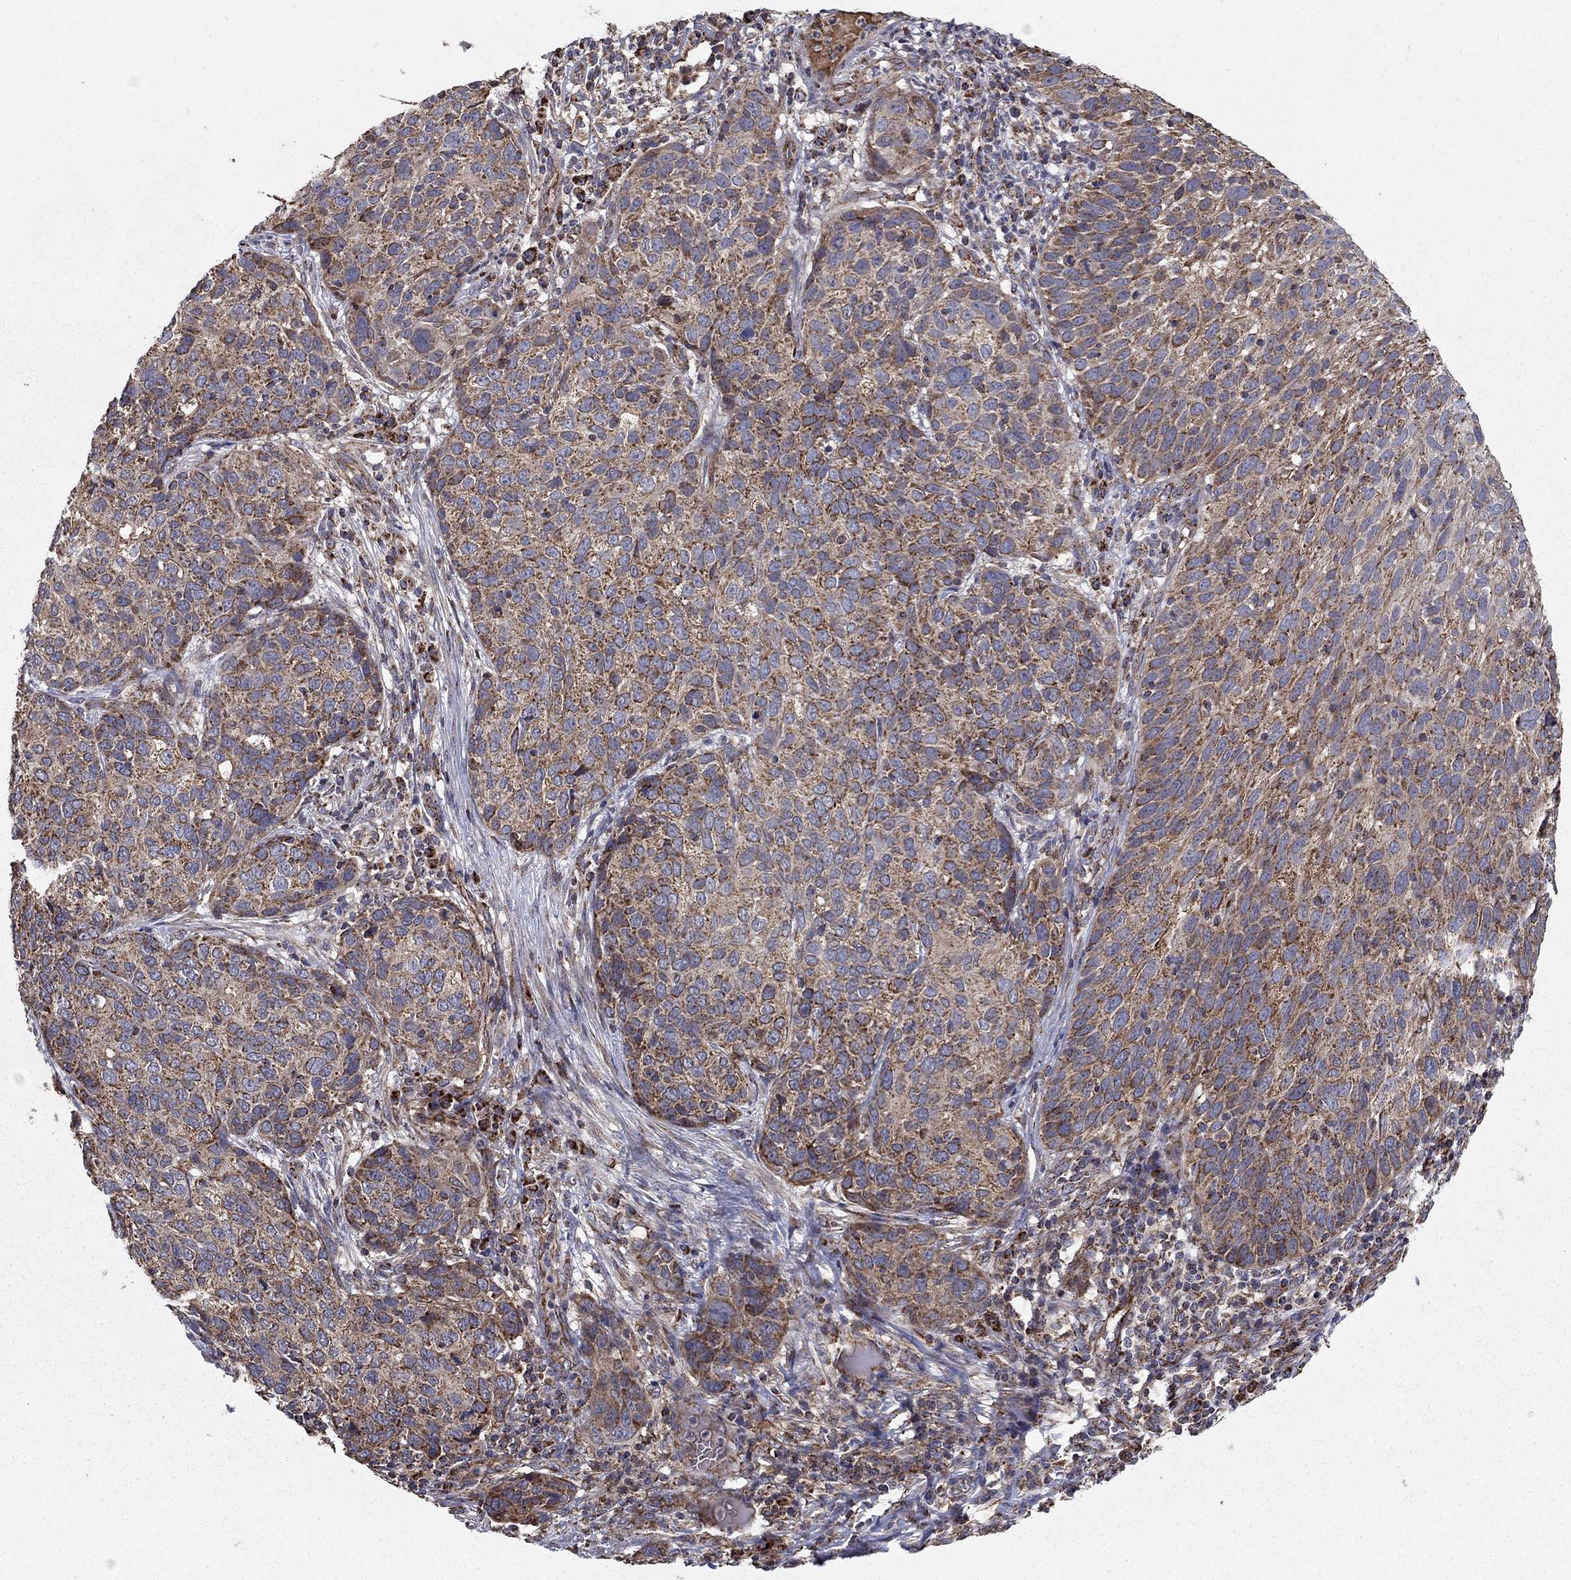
{"staining": {"intensity": "strong", "quantity": "<25%", "location": "cytoplasmic/membranous"}, "tissue": "skin cancer", "cell_type": "Tumor cells", "image_type": "cancer", "snomed": [{"axis": "morphology", "description": "Squamous cell carcinoma, NOS"}, {"axis": "topography", "description": "Skin"}], "caption": "Skin cancer (squamous cell carcinoma) stained with IHC shows strong cytoplasmic/membranous expression in about <25% of tumor cells.", "gene": "NDUFS8", "patient": {"sex": "male", "age": 92}}